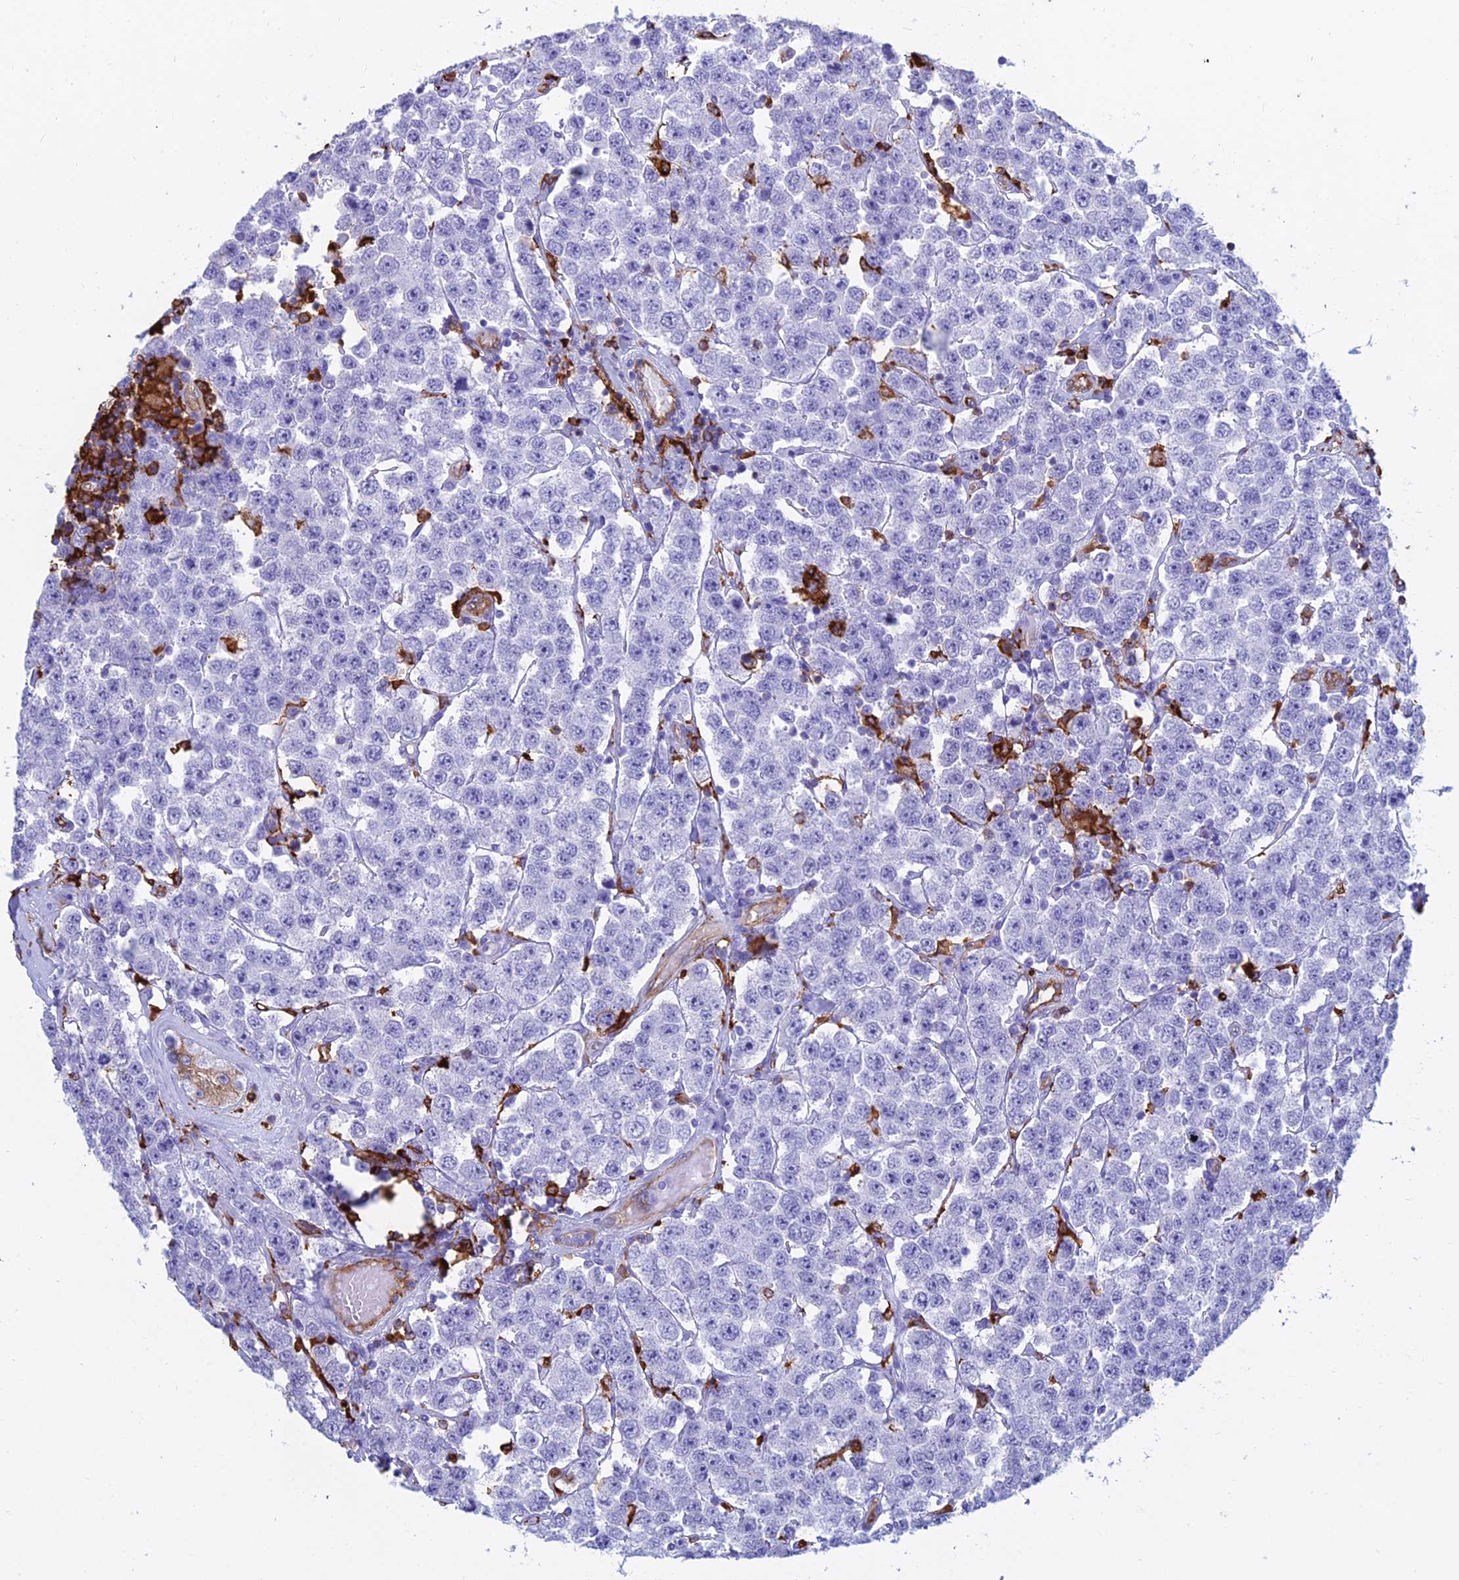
{"staining": {"intensity": "negative", "quantity": "none", "location": "none"}, "tissue": "testis cancer", "cell_type": "Tumor cells", "image_type": "cancer", "snomed": [{"axis": "morphology", "description": "Seminoma, NOS"}, {"axis": "topography", "description": "Testis"}], "caption": "The image reveals no significant expression in tumor cells of testis cancer (seminoma). (Stains: DAB (3,3'-diaminobenzidine) immunohistochemistry (IHC) with hematoxylin counter stain, Microscopy: brightfield microscopy at high magnification).", "gene": "HLA-DRB1", "patient": {"sex": "male", "age": 28}}